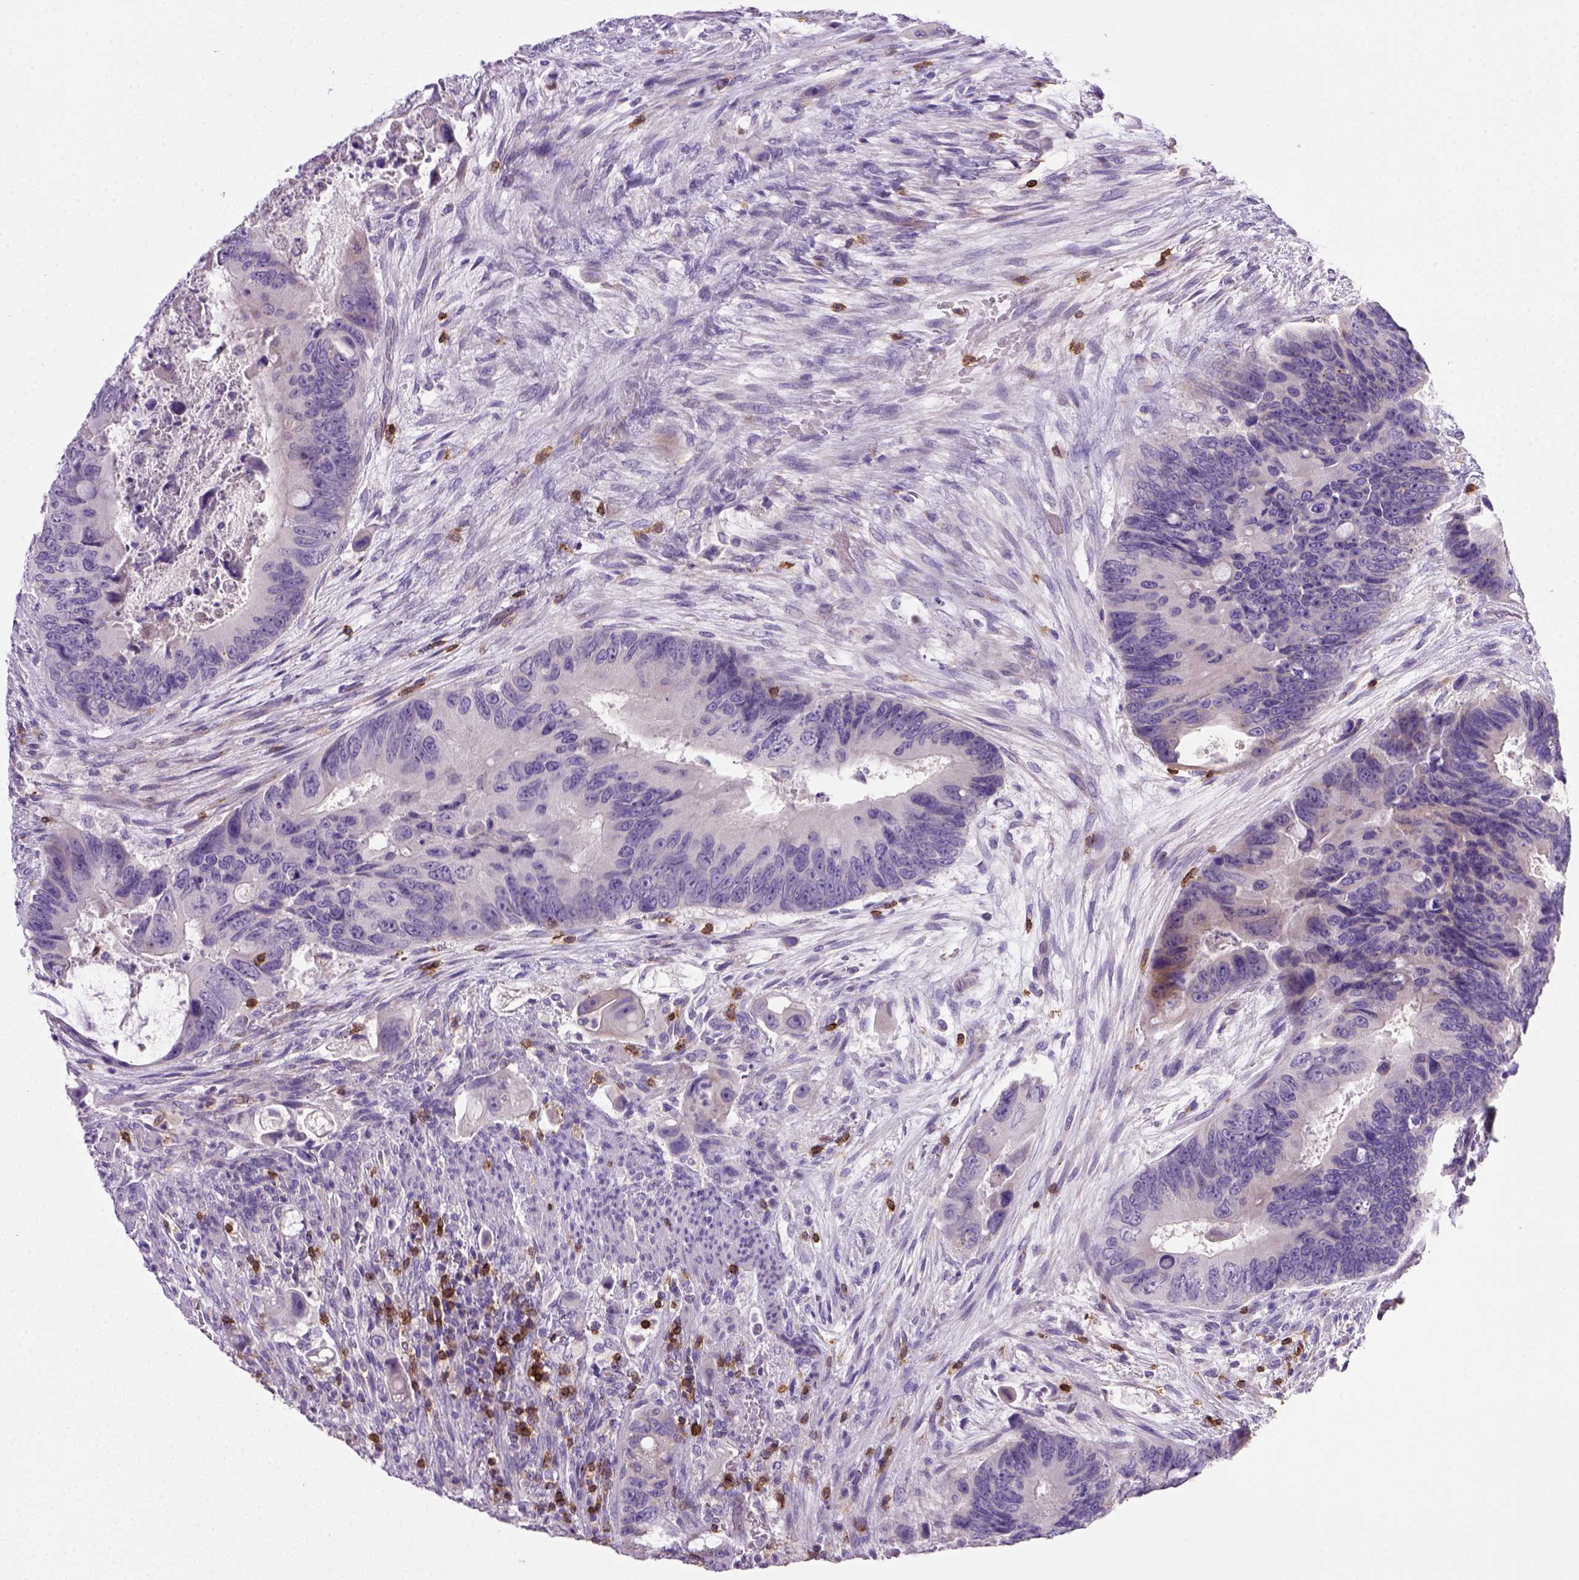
{"staining": {"intensity": "negative", "quantity": "none", "location": "none"}, "tissue": "colorectal cancer", "cell_type": "Tumor cells", "image_type": "cancer", "snomed": [{"axis": "morphology", "description": "Adenocarcinoma, NOS"}, {"axis": "topography", "description": "Rectum"}], "caption": "Colorectal adenocarcinoma was stained to show a protein in brown. There is no significant staining in tumor cells. (Stains: DAB immunohistochemistry with hematoxylin counter stain, Microscopy: brightfield microscopy at high magnification).", "gene": "CD3E", "patient": {"sex": "male", "age": 63}}